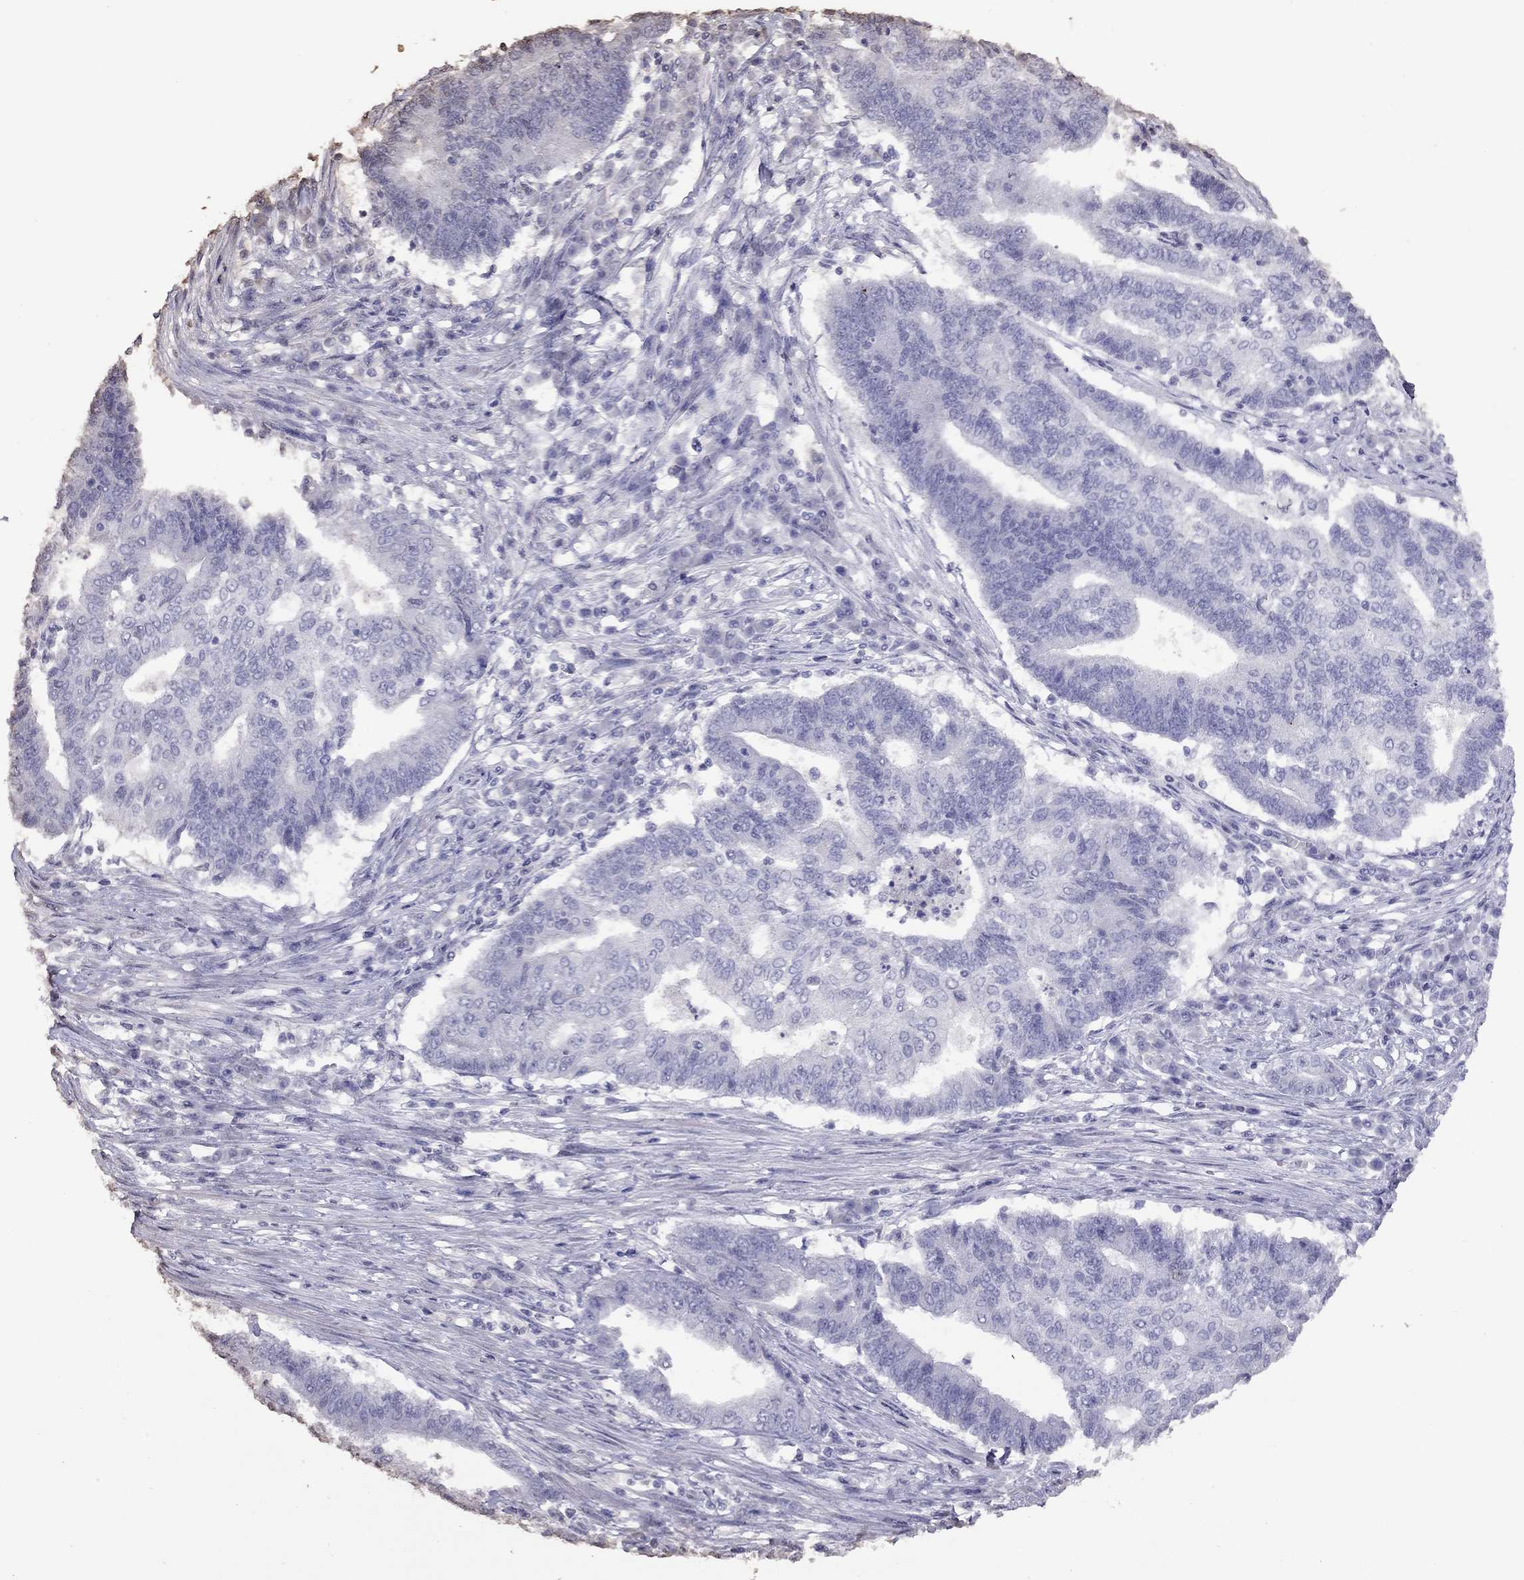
{"staining": {"intensity": "negative", "quantity": "none", "location": "none"}, "tissue": "endometrial cancer", "cell_type": "Tumor cells", "image_type": "cancer", "snomed": [{"axis": "morphology", "description": "Adenocarcinoma, NOS"}, {"axis": "topography", "description": "Uterus"}, {"axis": "topography", "description": "Endometrium"}], "caption": "Human adenocarcinoma (endometrial) stained for a protein using immunohistochemistry exhibits no expression in tumor cells.", "gene": "SUN3", "patient": {"sex": "female", "age": 54}}